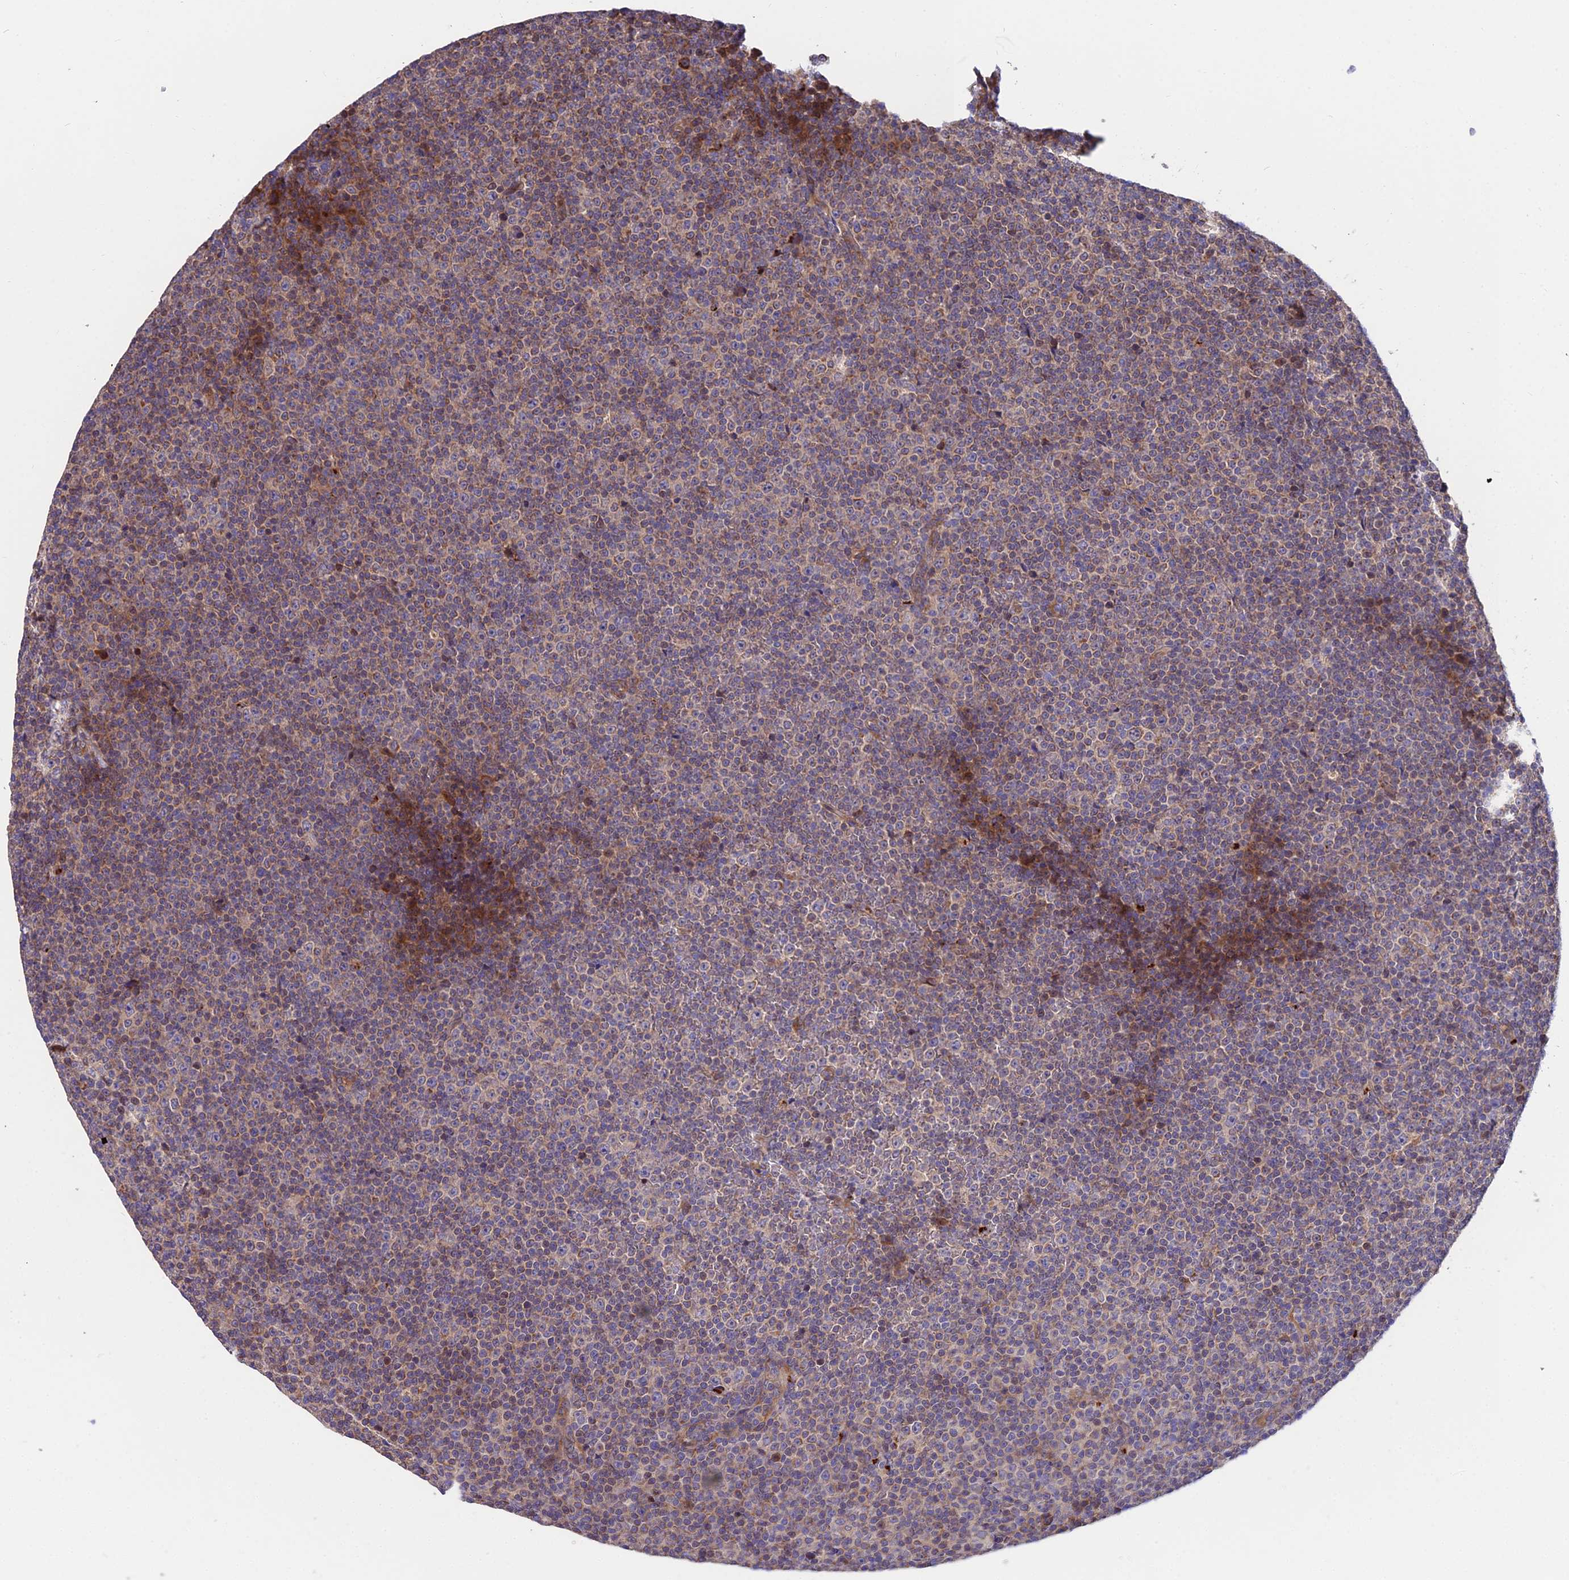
{"staining": {"intensity": "weak", "quantity": "25%-75%", "location": "cytoplasmic/membranous"}, "tissue": "lymphoma", "cell_type": "Tumor cells", "image_type": "cancer", "snomed": [{"axis": "morphology", "description": "Malignant lymphoma, non-Hodgkin's type, Low grade"}, {"axis": "topography", "description": "Lymph node"}], "caption": "This micrograph exhibits immunohistochemistry staining of lymphoma, with low weak cytoplasmic/membranous expression in approximately 25%-75% of tumor cells.", "gene": "CDC37L1", "patient": {"sex": "female", "age": 67}}